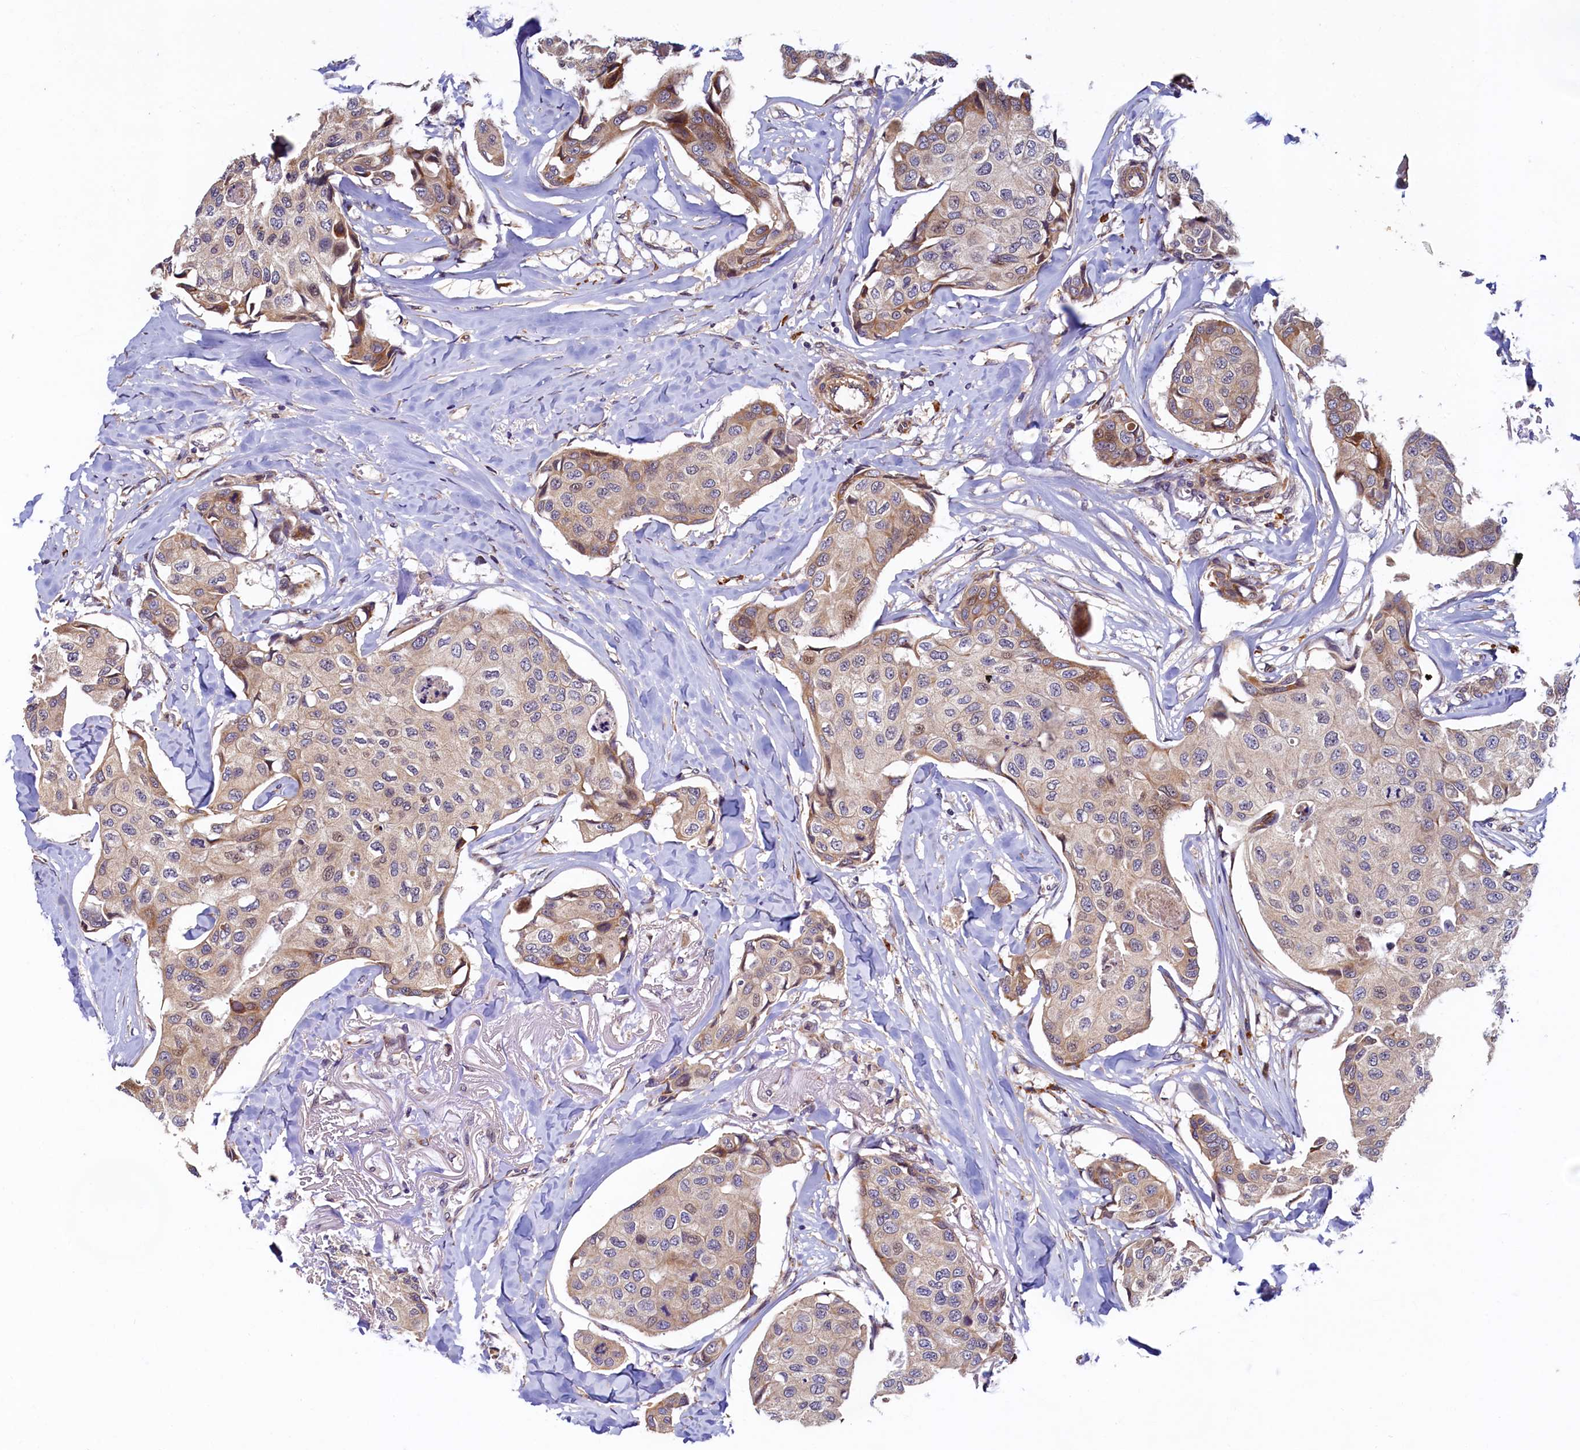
{"staining": {"intensity": "weak", "quantity": "<25%", "location": "cytoplasmic/membranous"}, "tissue": "breast cancer", "cell_type": "Tumor cells", "image_type": "cancer", "snomed": [{"axis": "morphology", "description": "Duct carcinoma"}, {"axis": "topography", "description": "Breast"}], "caption": "Immunohistochemistry of human infiltrating ductal carcinoma (breast) reveals no positivity in tumor cells.", "gene": "SLC16A14", "patient": {"sex": "female", "age": 80}}